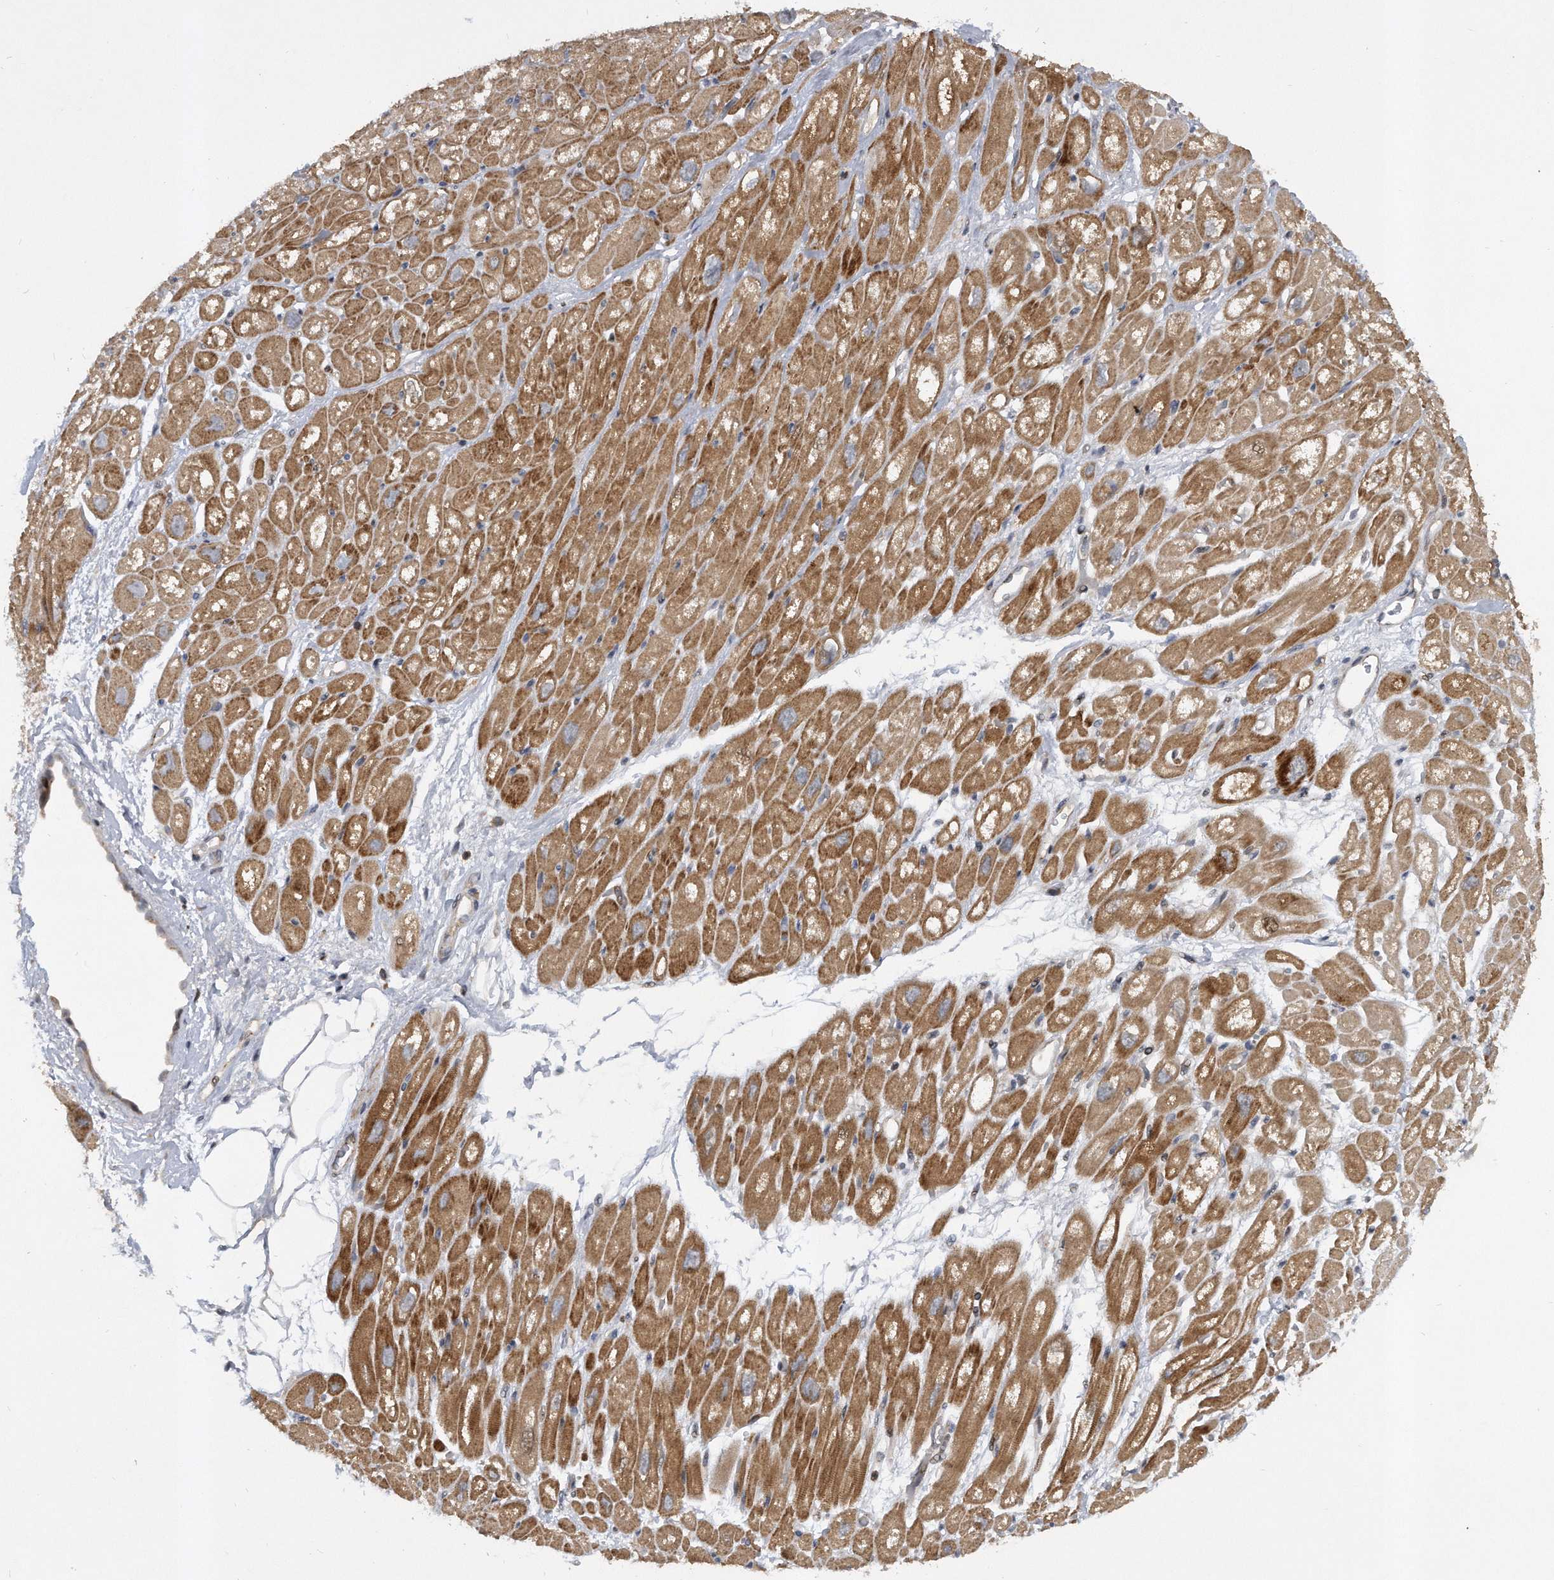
{"staining": {"intensity": "moderate", "quantity": ">75%", "location": "cytoplasmic/membranous"}, "tissue": "heart muscle", "cell_type": "Cardiomyocytes", "image_type": "normal", "snomed": [{"axis": "morphology", "description": "Normal tissue, NOS"}, {"axis": "topography", "description": "Heart"}], "caption": "Immunohistochemical staining of benign human heart muscle demonstrates moderate cytoplasmic/membranous protein positivity in approximately >75% of cardiomyocytes.", "gene": "PGBD2", "patient": {"sex": "male", "age": 50}}